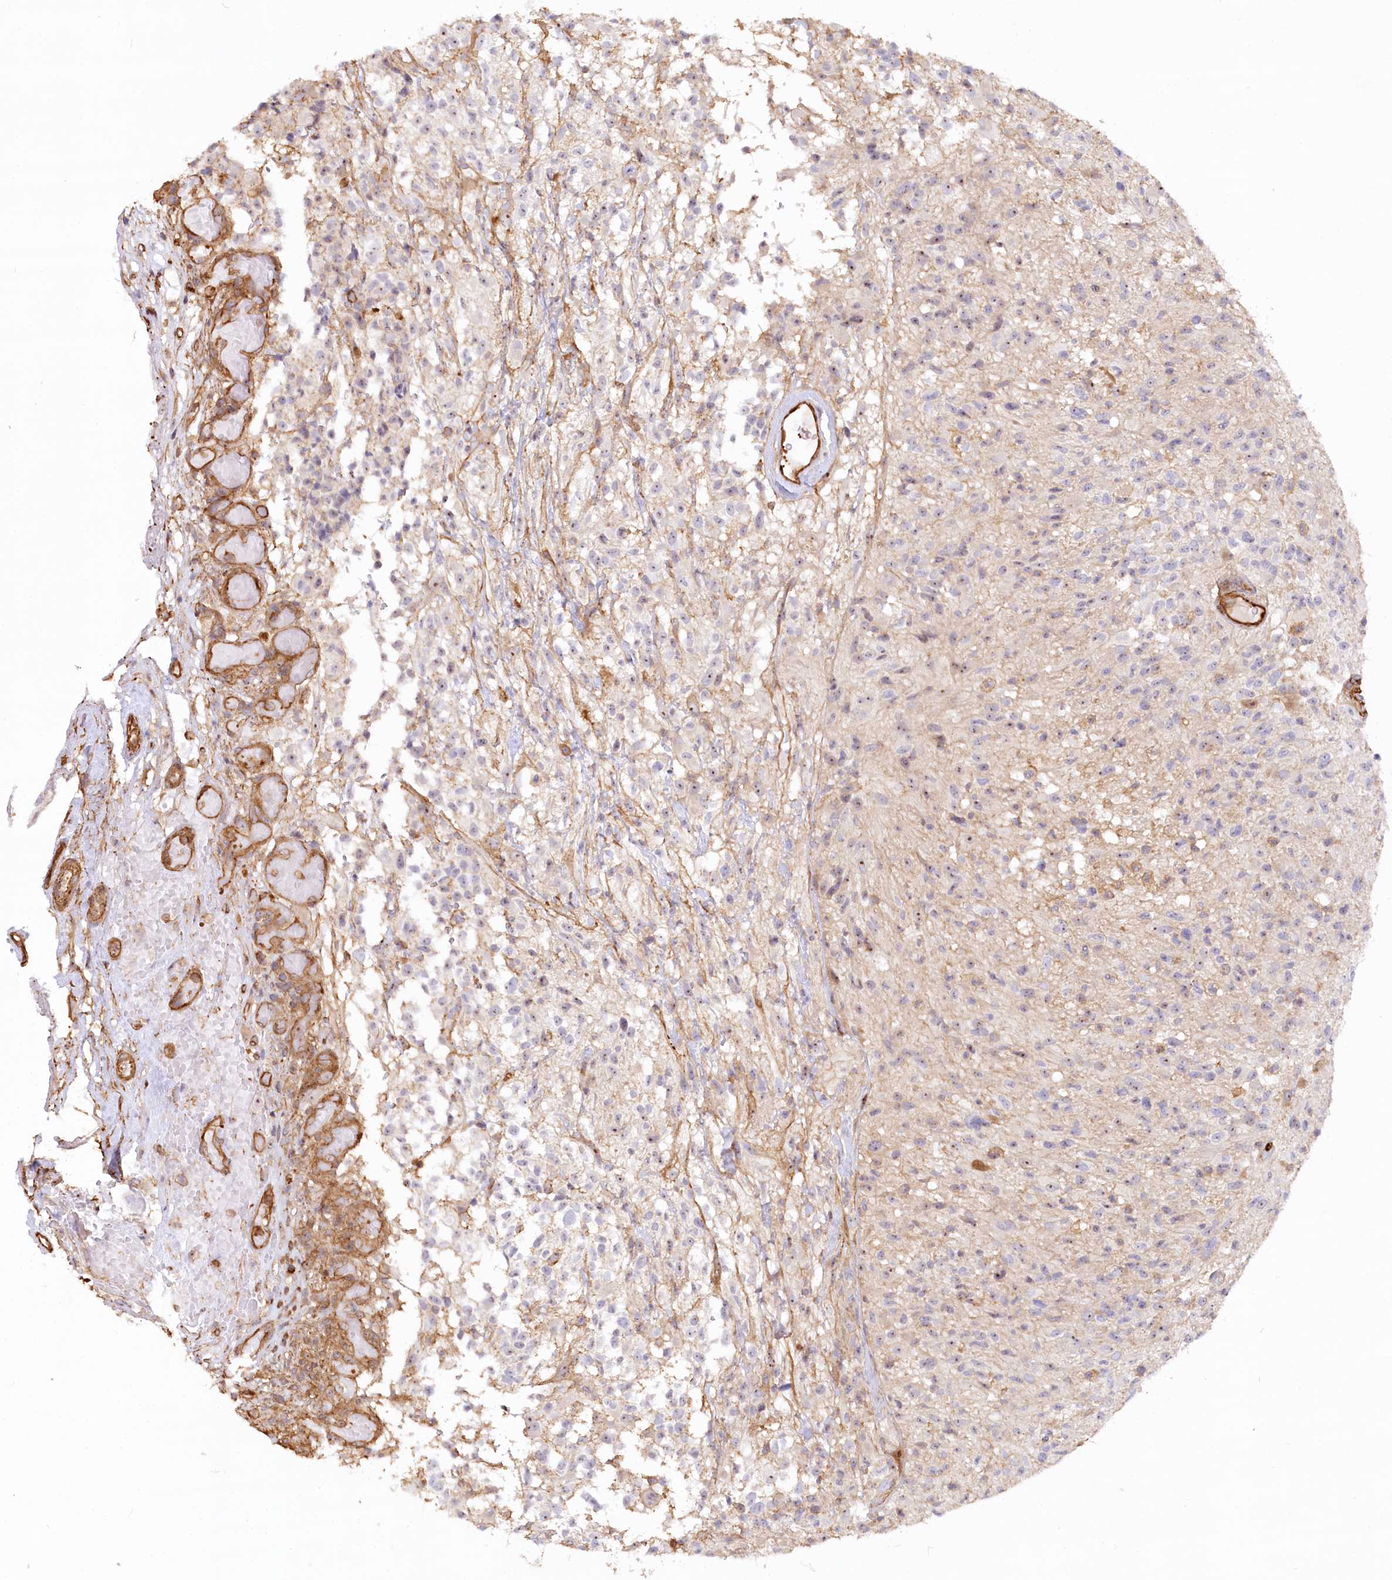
{"staining": {"intensity": "negative", "quantity": "none", "location": "none"}, "tissue": "glioma", "cell_type": "Tumor cells", "image_type": "cancer", "snomed": [{"axis": "morphology", "description": "Glioma, malignant, High grade"}, {"axis": "morphology", "description": "Glioblastoma, NOS"}, {"axis": "topography", "description": "Brain"}], "caption": "The photomicrograph demonstrates no staining of tumor cells in glioblastoma.", "gene": "WDR36", "patient": {"sex": "male", "age": 60}}